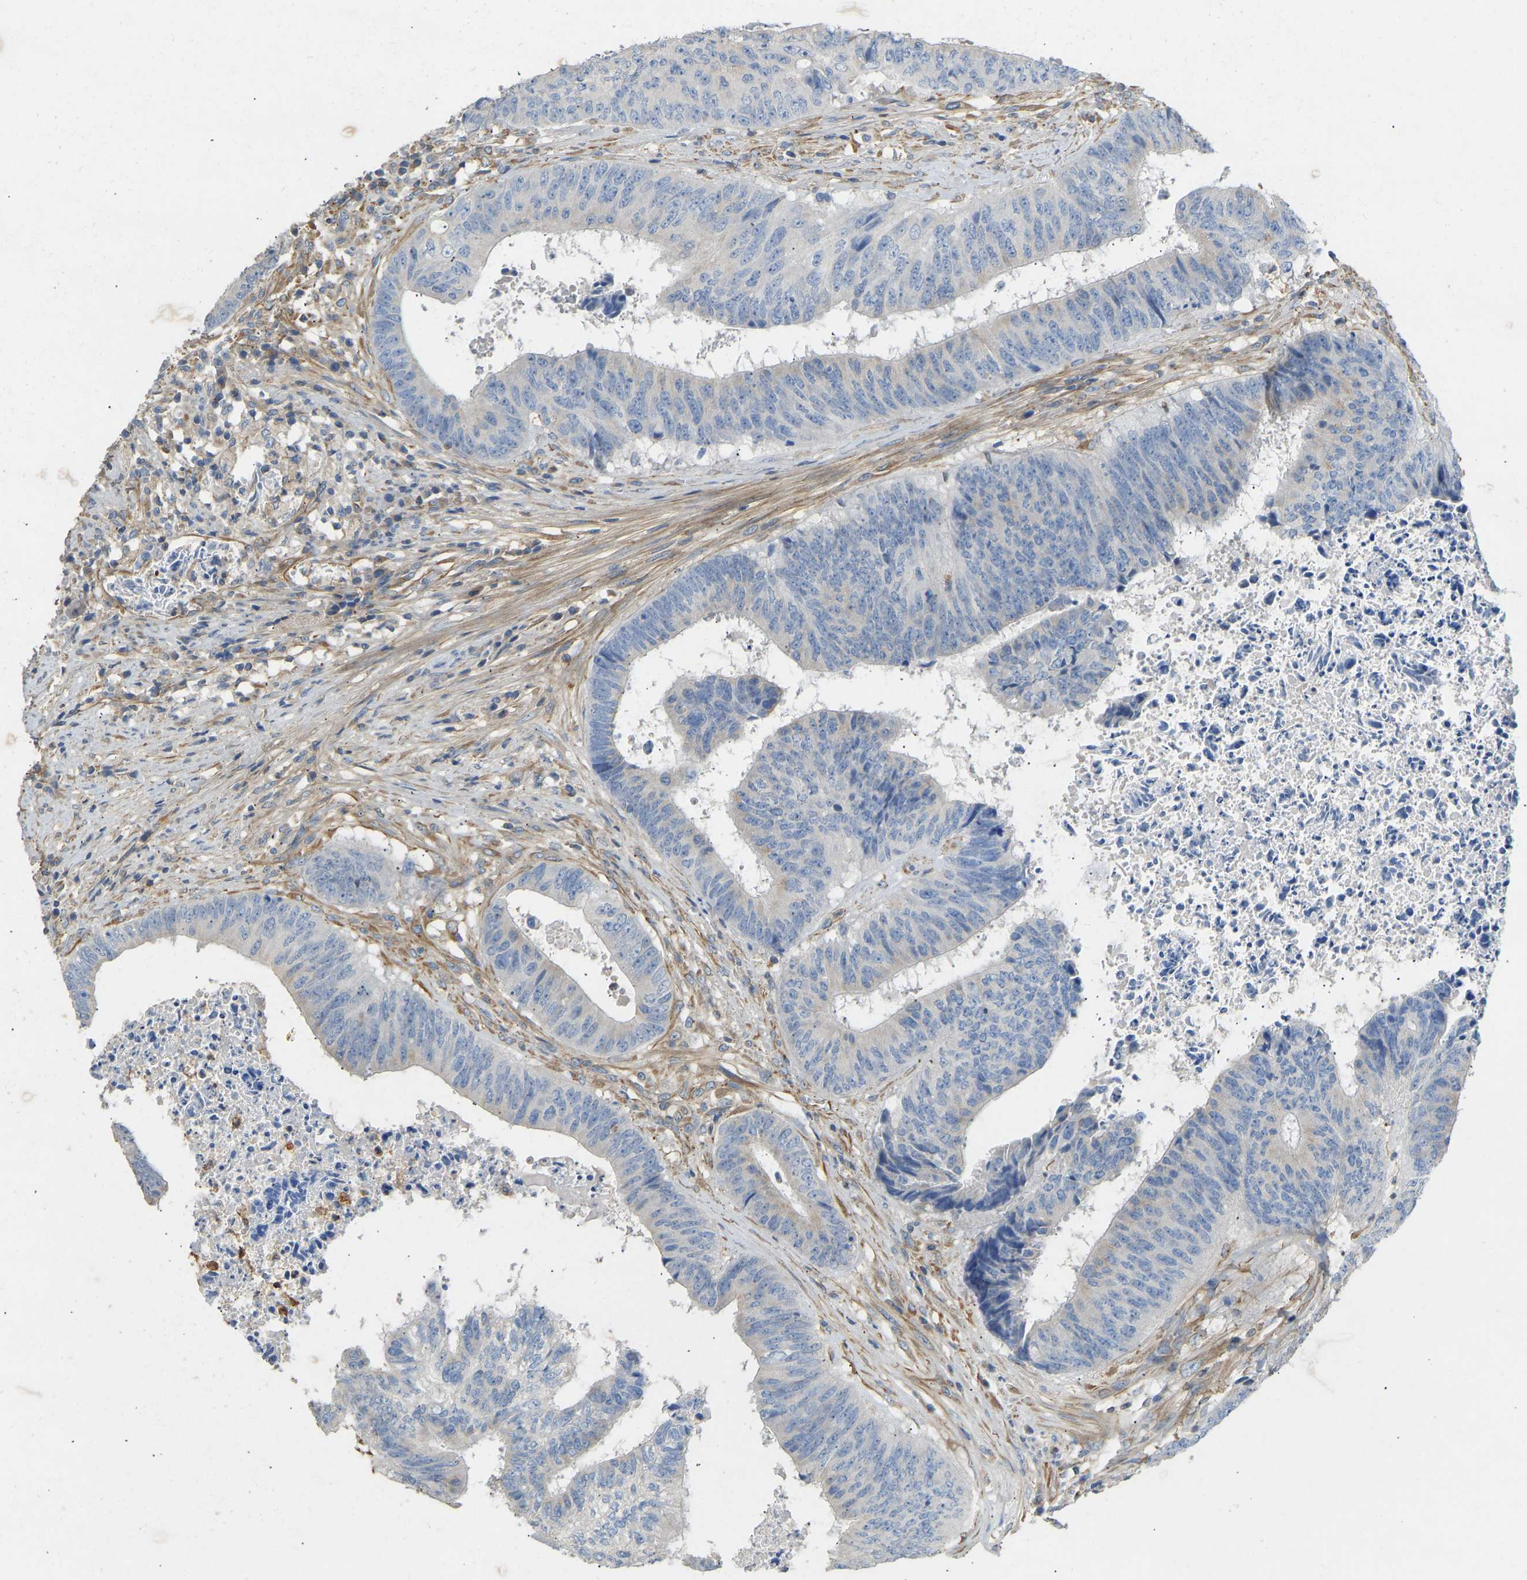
{"staining": {"intensity": "negative", "quantity": "none", "location": "none"}, "tissue": "colorectal cancer", "cell_type": "Tumor cells", "image_type": "cancer", "snomed": [{"axis": "morphology", "description": "Adenocarcinoma, NOS"}, {"axis": "topography", "description": "Rectum"}], "caption": "Immunohistochemistry image of human adenocarcinoma (colorectal) stained for a protein (brown), which displays no positivity in tumor cells.", "gene": "TECTA", "patient": {"sex": "male", "age": 72}}